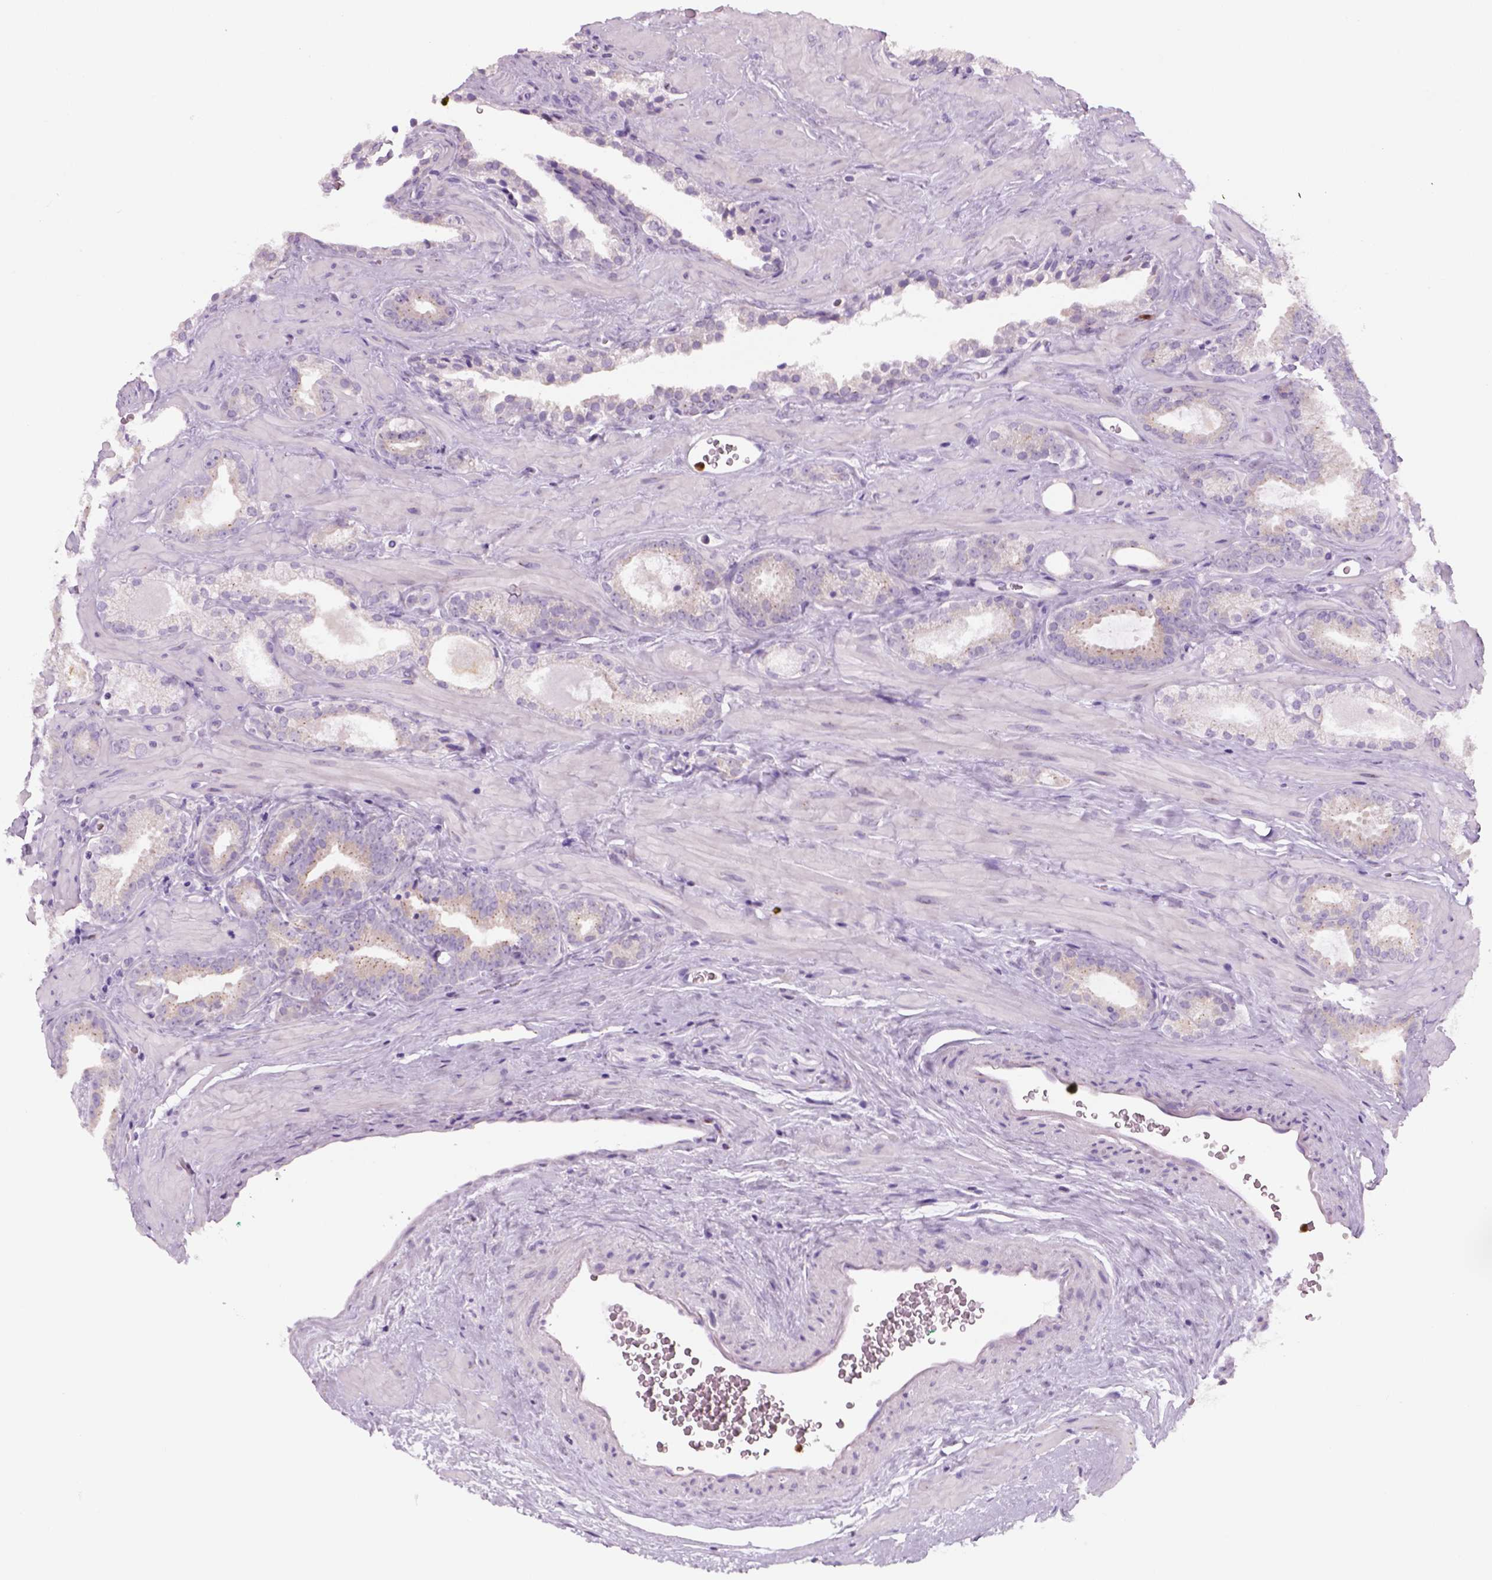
{"staining": {"intensity": "negative", "quantity": "none", "location": "none"}, "tissue": "prostate cancer", "cell_type": "Tumor cells", "image_type": "cancer", "snomed": [{"axis": "morphology", "description": "Adenocarcinoma, Low grade"}, {"axis": "topography", "description": "Prostate"}], "caption": "IHC histopathology image of neoplastic tissue: prostate cancer stained with DAB displays no significant protein staining in tumor cells.", "gene": "IL4", "patient": {"sex": "male", "age": 62}}